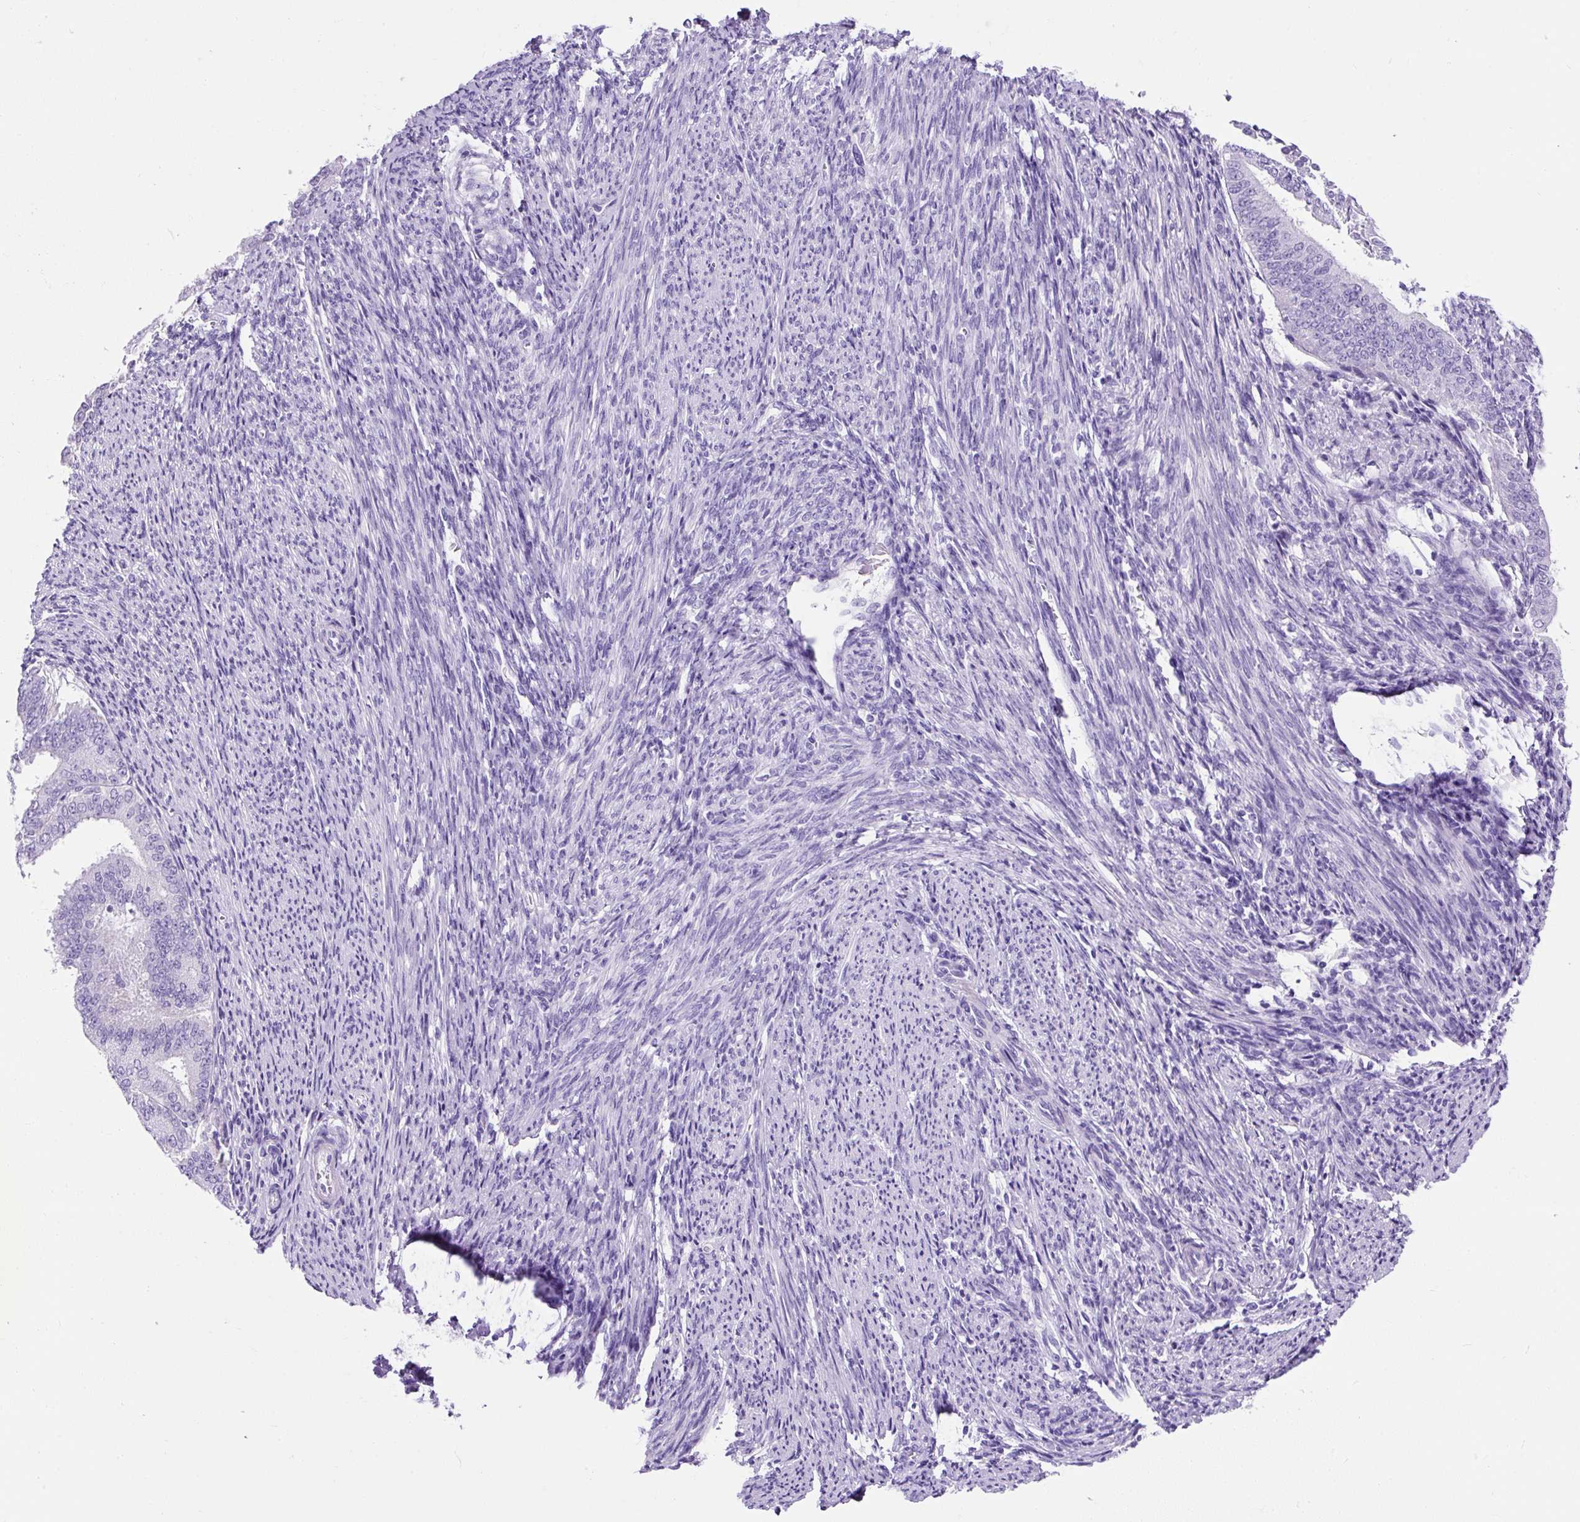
{"staining": {"intensity": "negative", "quantity": "none", "location": "none"}, "tissue": "endometrial cancer", "cell_type": "Tumor cells", "image_type": "cancer", "snomed": [{"axis": "morphology", "description": "Adenocarcinoma, NOS"}, {"axis": "topography", "description": "Endometrium"}], "caption": "IHC of human endometrial cancer (adenocarcinoma) exhibits no expression in tumor cells.", "gene": "KRT12", "patient": {"sex": "female", "age": 63}}